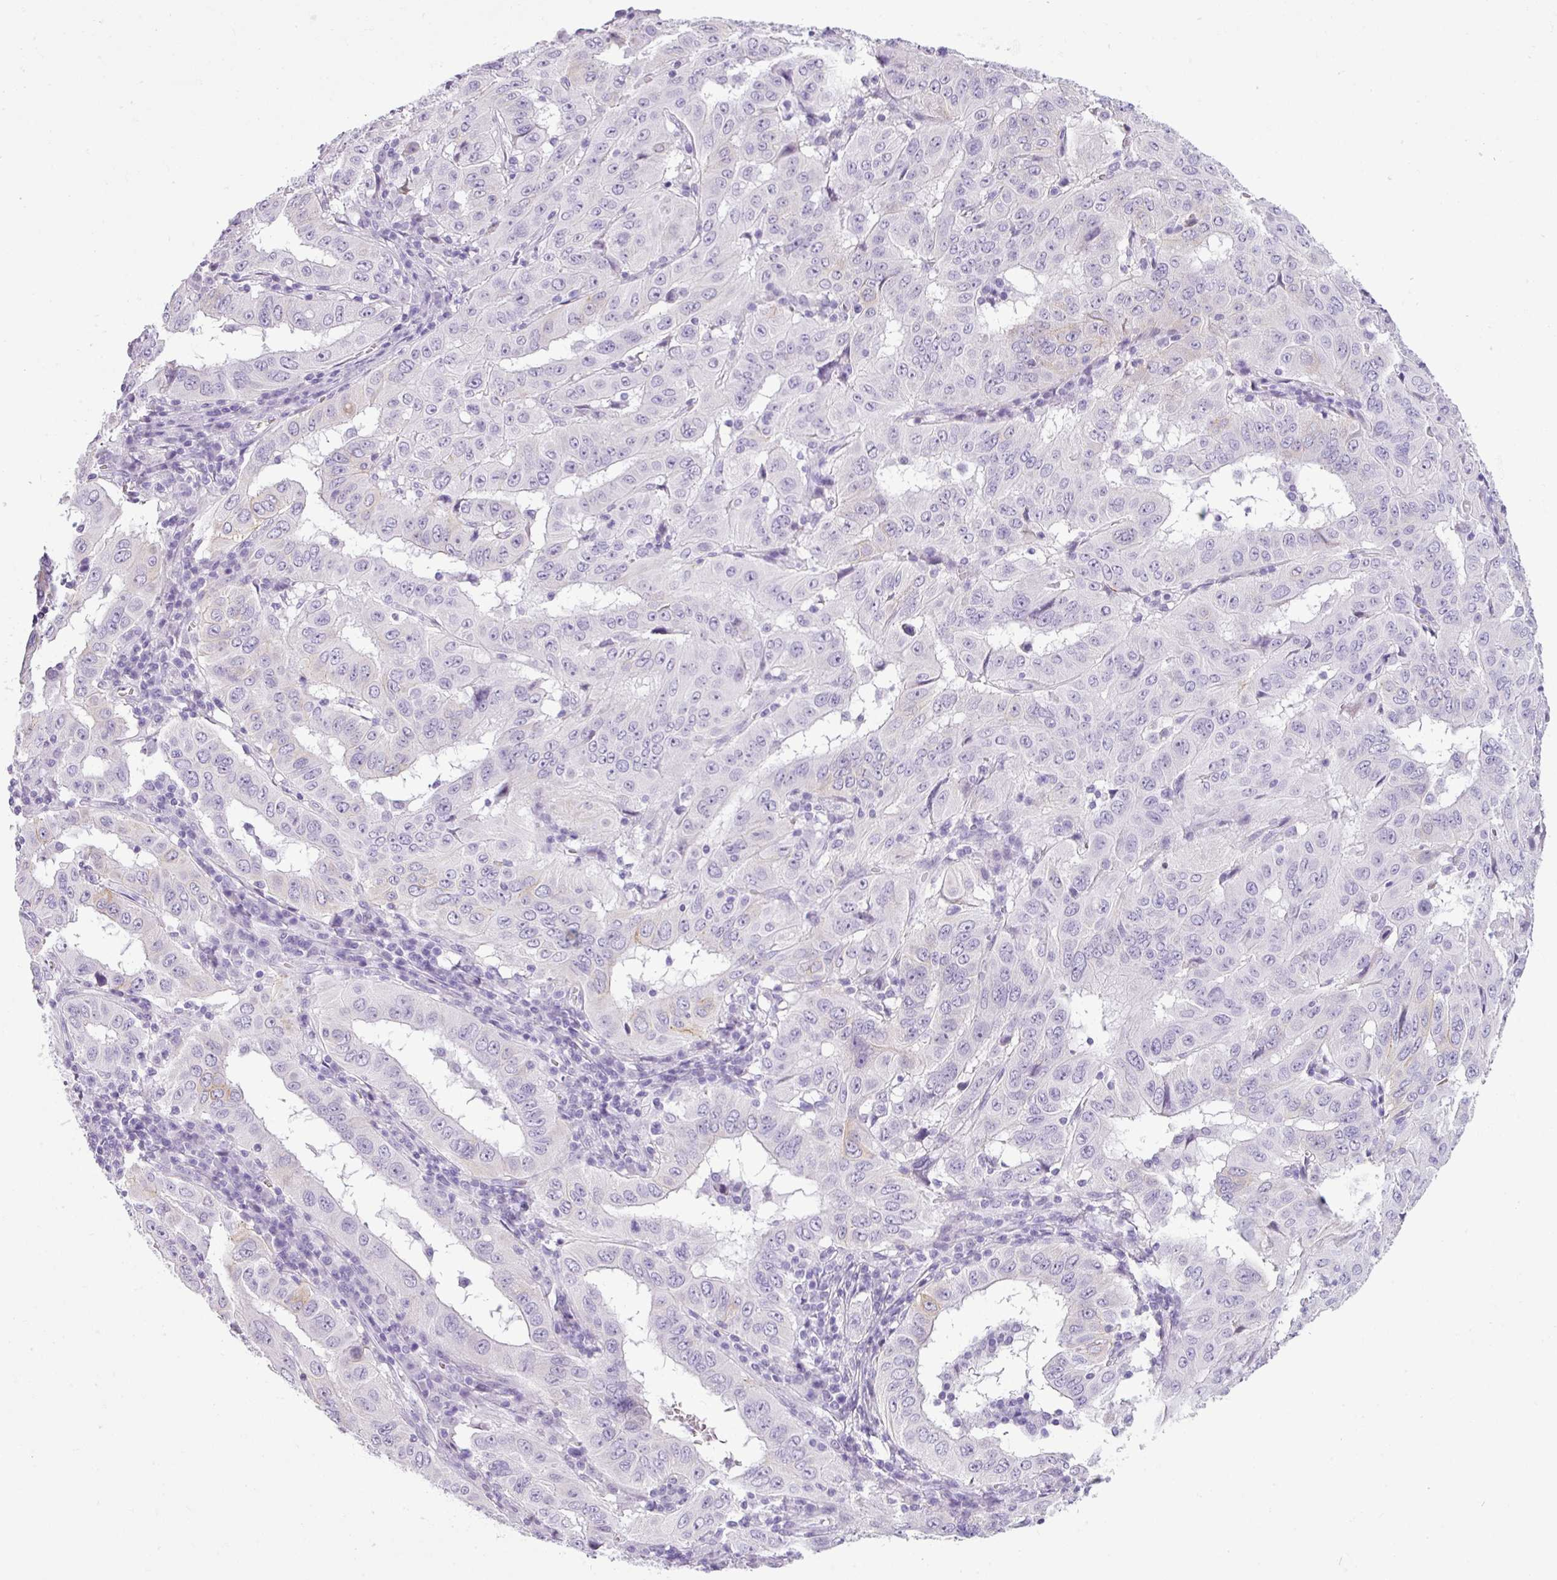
{"staining": {"intensity": "negative", "quantity": "none", "location": "none"}, "tissue": "pancreatic cancer", "cell_type": "Tumor cells", "image_type": "cancer", "snomed": [{"axis": "morphology", "description": "Adenocarcinoma, NOS"}, {"axis": "topography", "description": "Pancreas"}], "caption": "Immunohistochemistry of human pancreatic adenocarcinoma demonstrates no positivity in tumor cells.", "gene": "CDH16", "patient": {"sex": "male", "age": 63}}